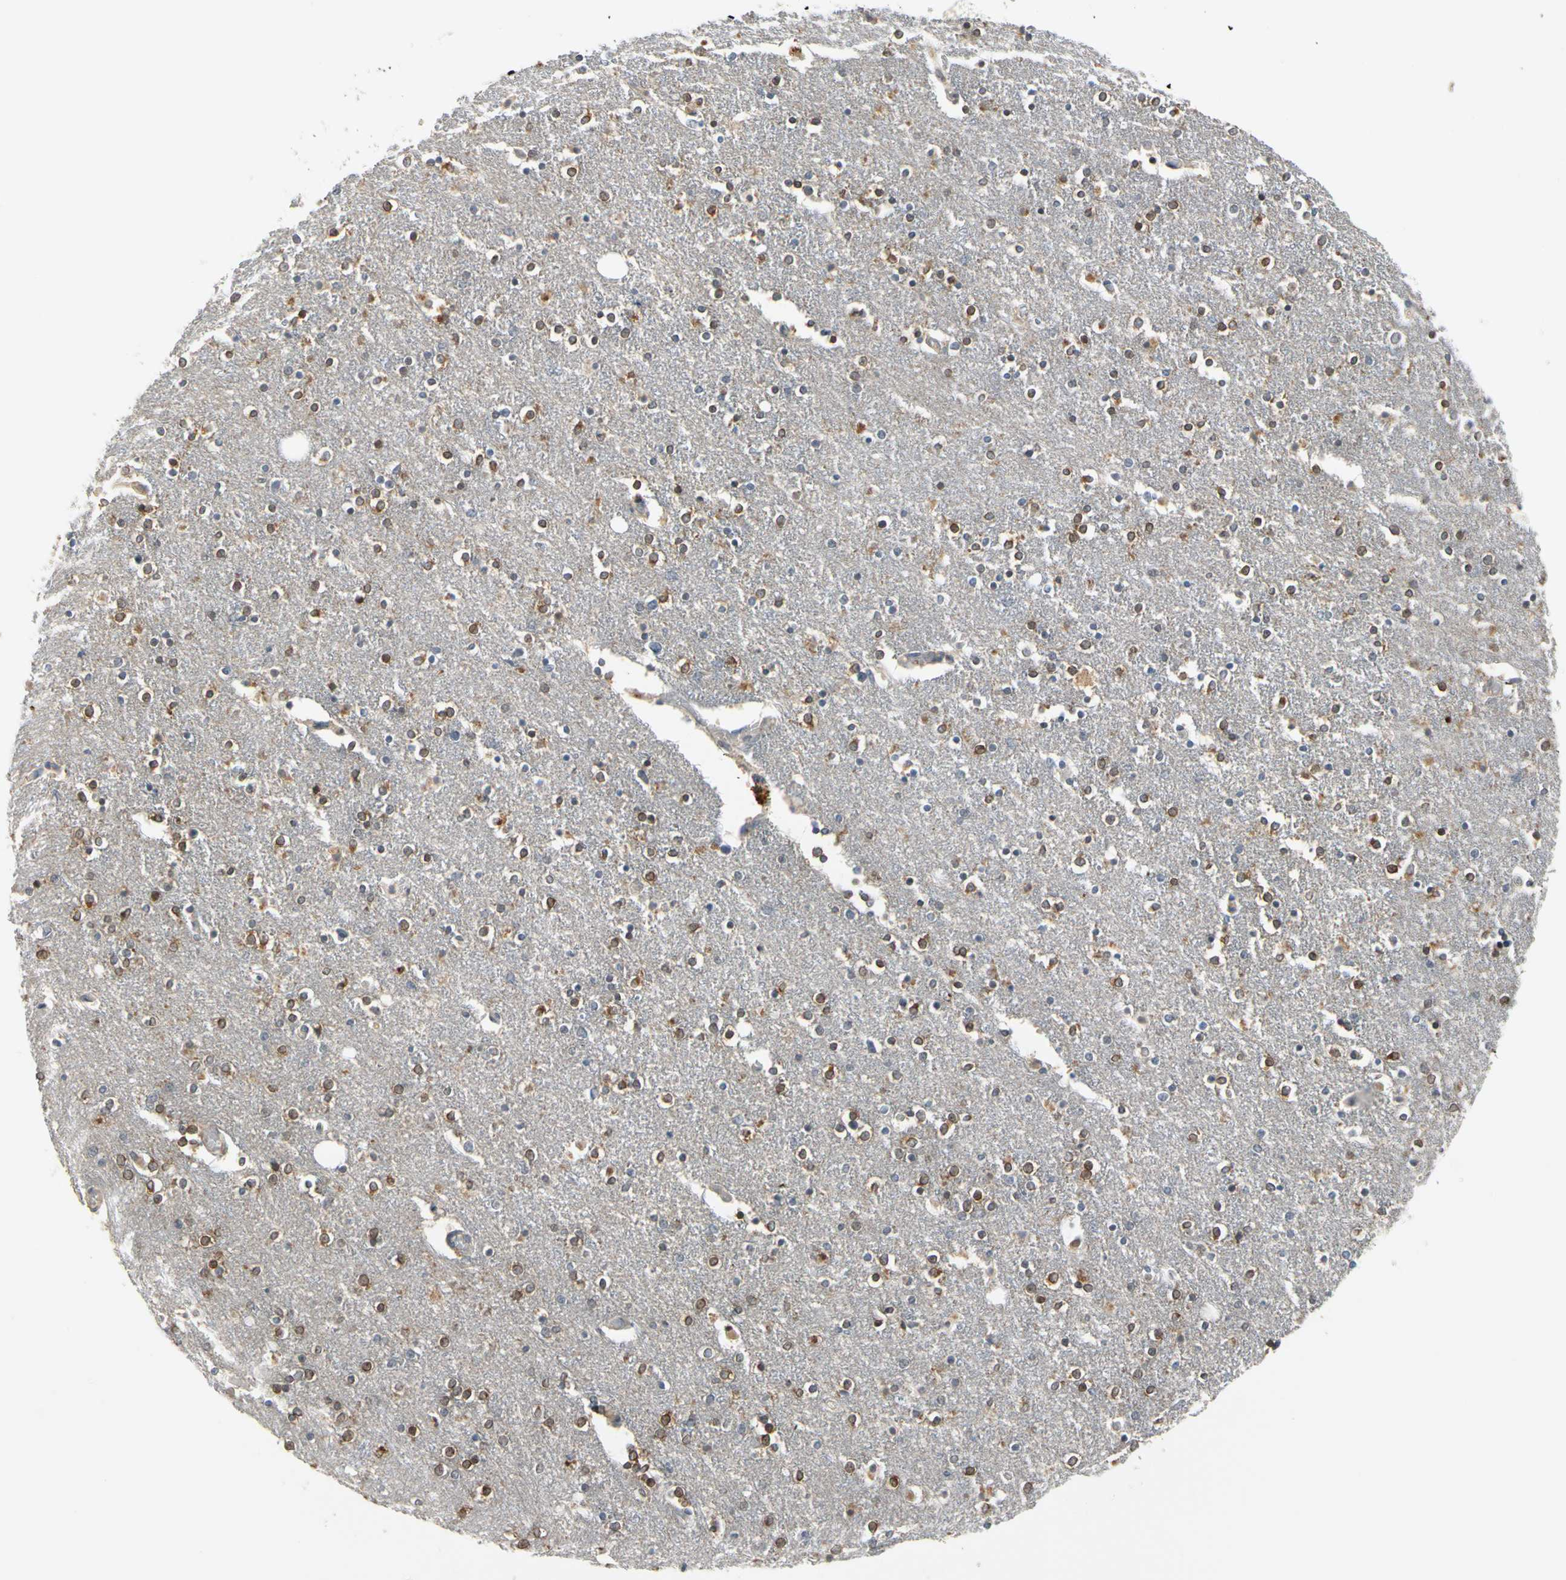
{"staining": {"intensity": "strong", "quantity": "<25%", "location": "cytoplasmic/membranous,nuclear"}, "tissue": "caudate", "cell_type": "Glial cells", "image_type": "normal", "snomed": [{"axis": "morphology", "description": "Normal tissue, NOS"}, {"axis": "topography", "description": "Lateral ventricle wall"}], "caption": "Glial cells show medium levels of strong cytoplasmic/membranous,nuclear expression in about <25% of cells in benign caudate.", "gene": "SLC27A6", "patient": {"sex": "female", "age": 54}}